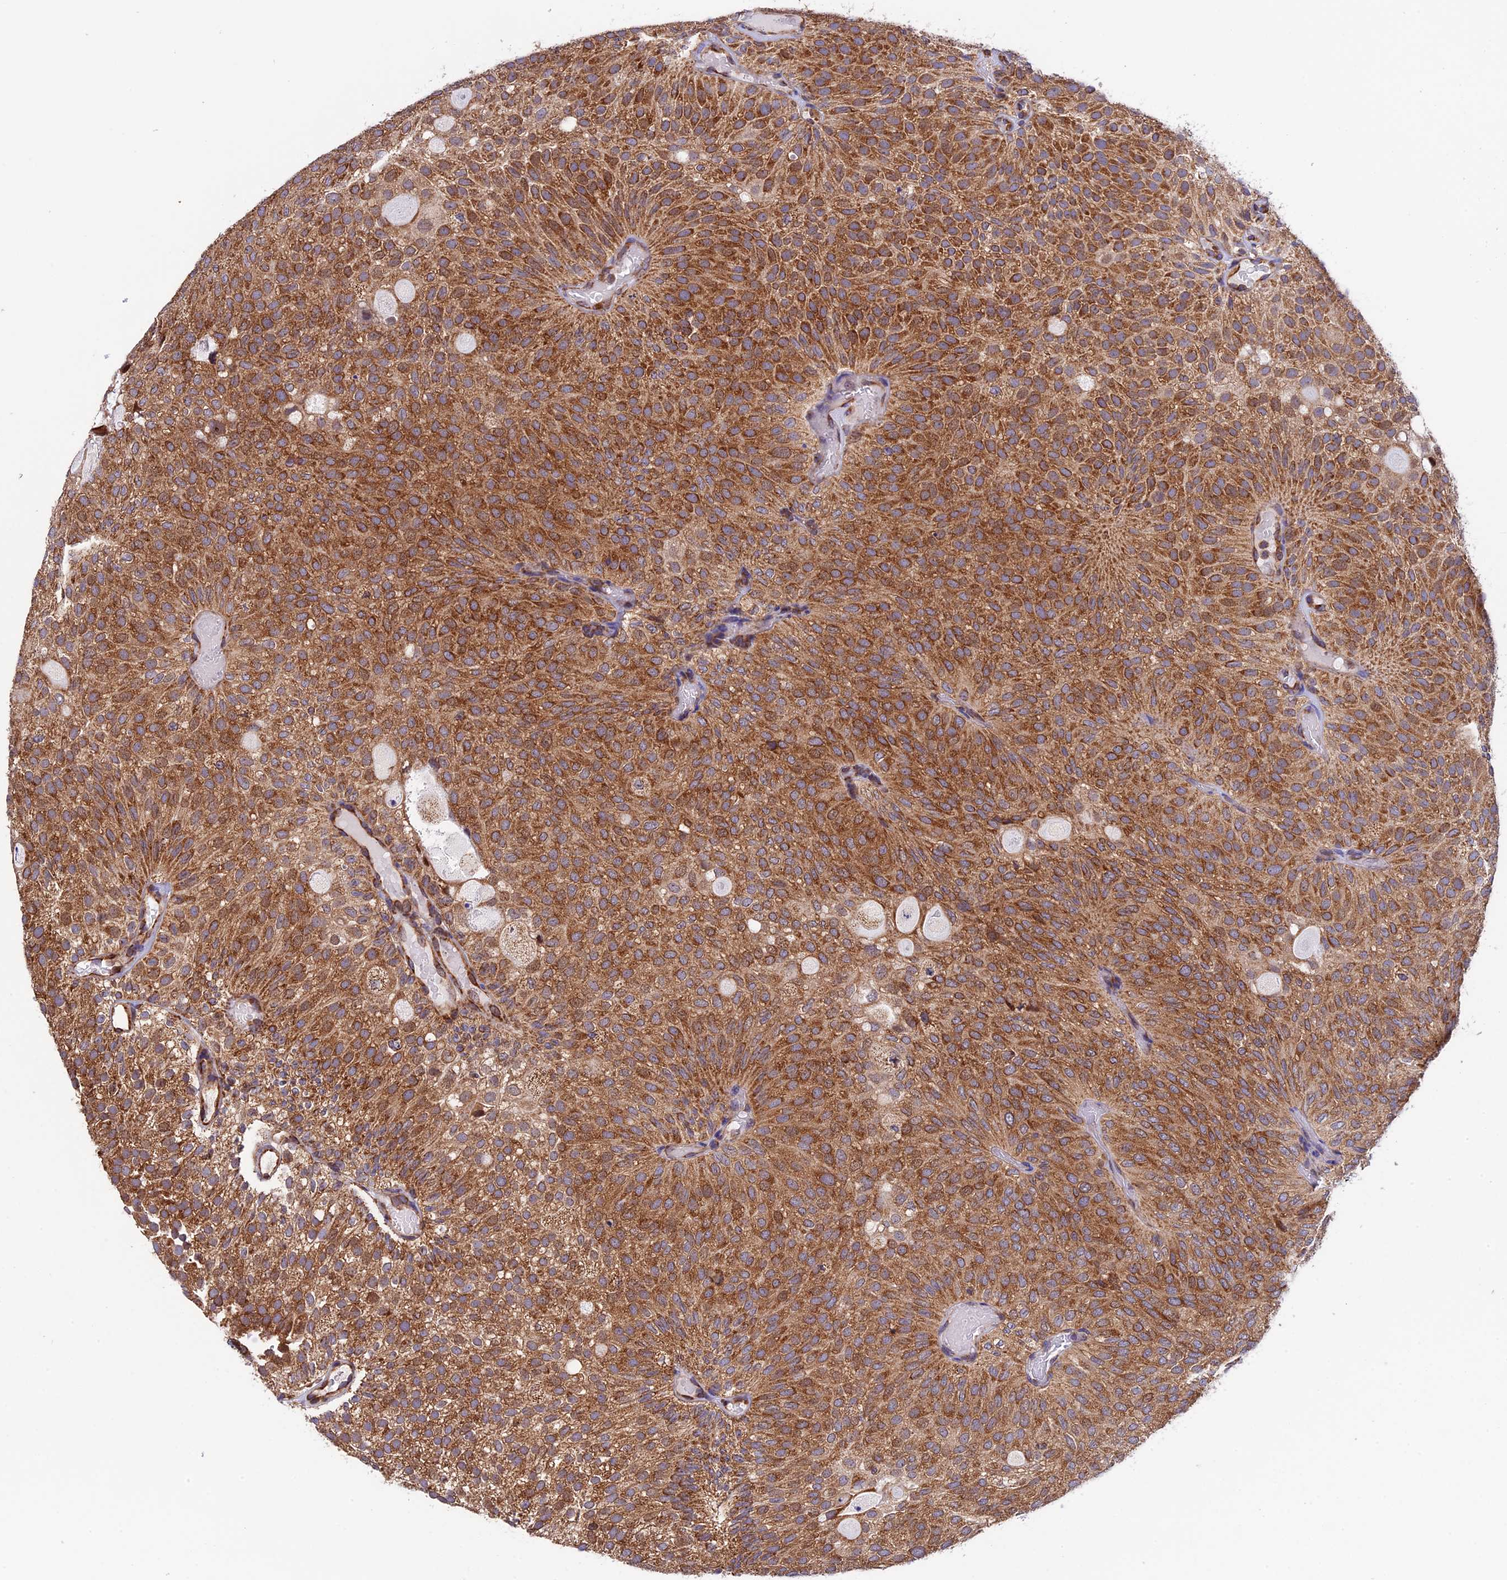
{"staining": {"intensity": "strong", "quantity": ">75%", "location": "cytoplasmic/membranous"}, "tissue": "urothelial cancer", "cell_type": "Tumor cells", "image_type": "cancer", "snomed": [{"axis": "morphology", "description": "Urothelial carcinoma, Low grade"}, {"axis": "topography", "description": "Urinary bladder"}], "caption": "The image reveals a brown stain indicating the presence of a protein in the cytoplasmic/membranous of tumor cells in urothelial cancer.", "gene": "SLC9A5", "patient": {"sex": "male", "age": 78}}